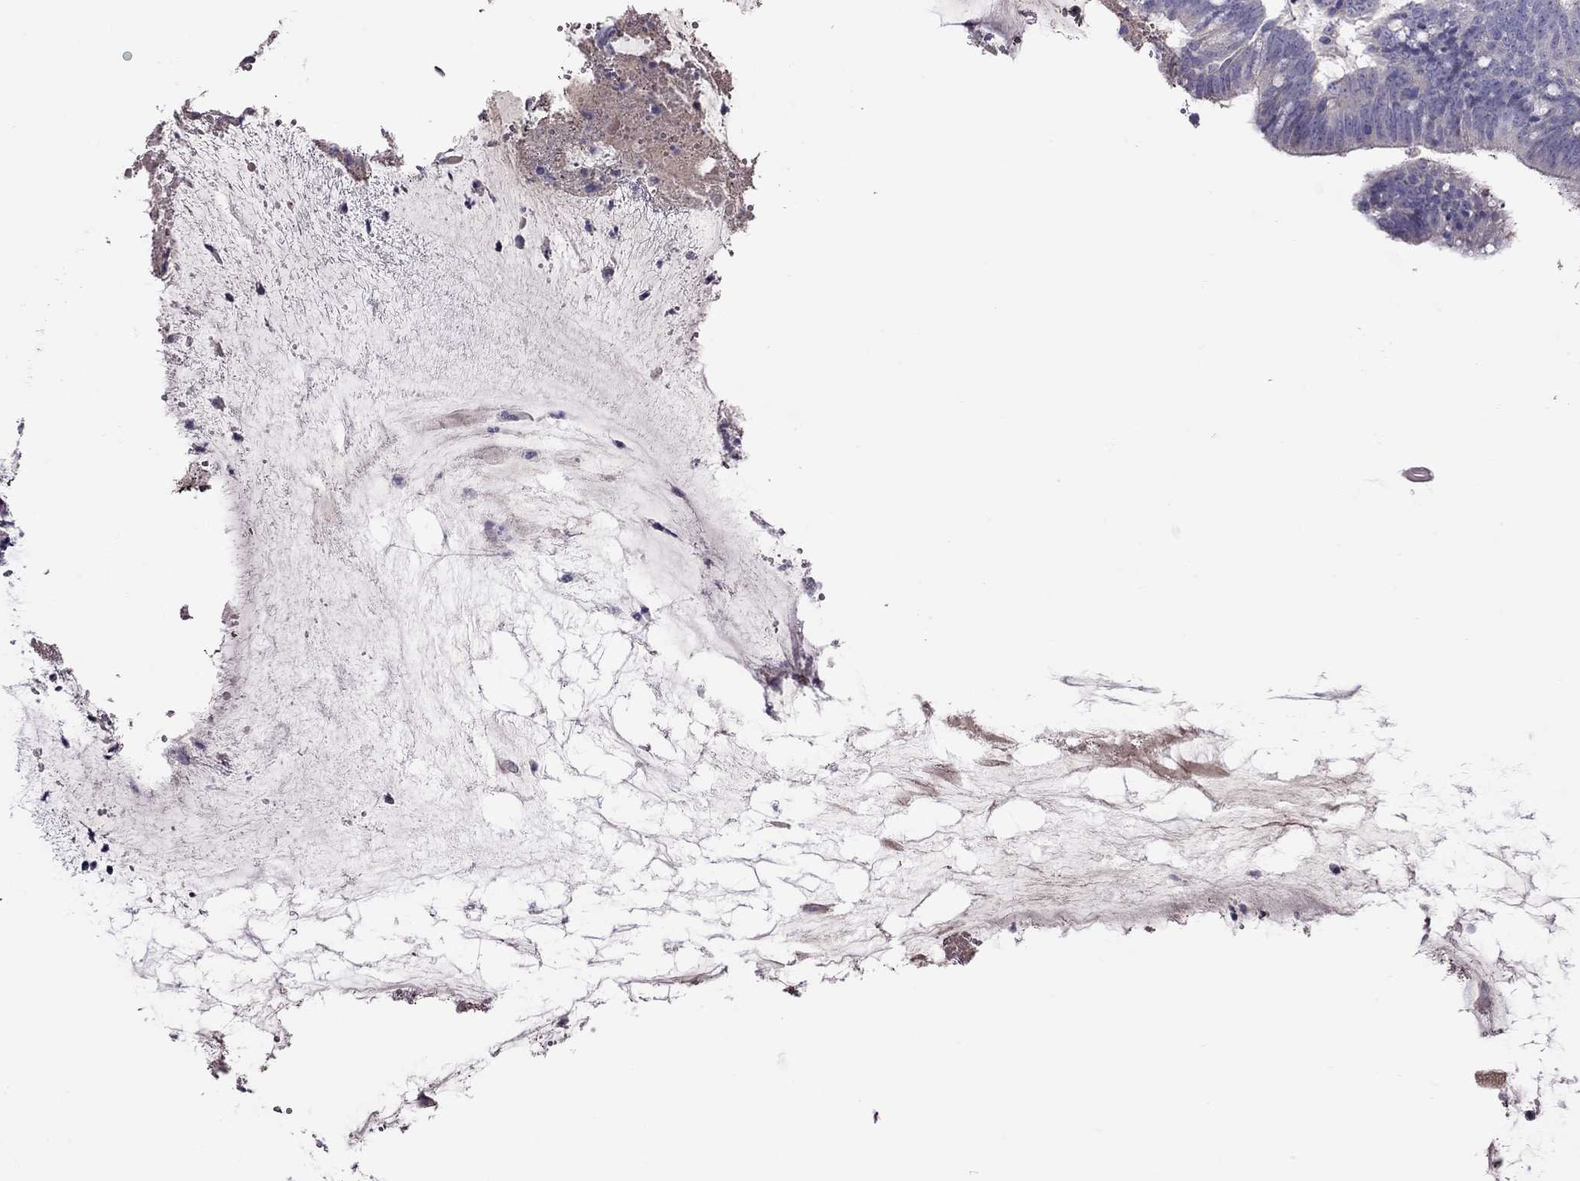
{"staining": {"intensity": "negative", "quantity": "none", "location": "none"}, "tissue": "colorectal cancer", "cell_type": "Tumor cells", "image_type": "cancer", "snomed": [{"axis": "morphology", "description": "Adenocarcinoma, NOS"}, {"axis": "topography", "description": "Colon"}], "caption": "This is a image of immunohistochemistry (IHC) staining of adenocarcinoma (colorectal), which shows no positivity in tumor cells.", "gene": "CPNE4", "patient": {"sex": "female", "age": 43}}